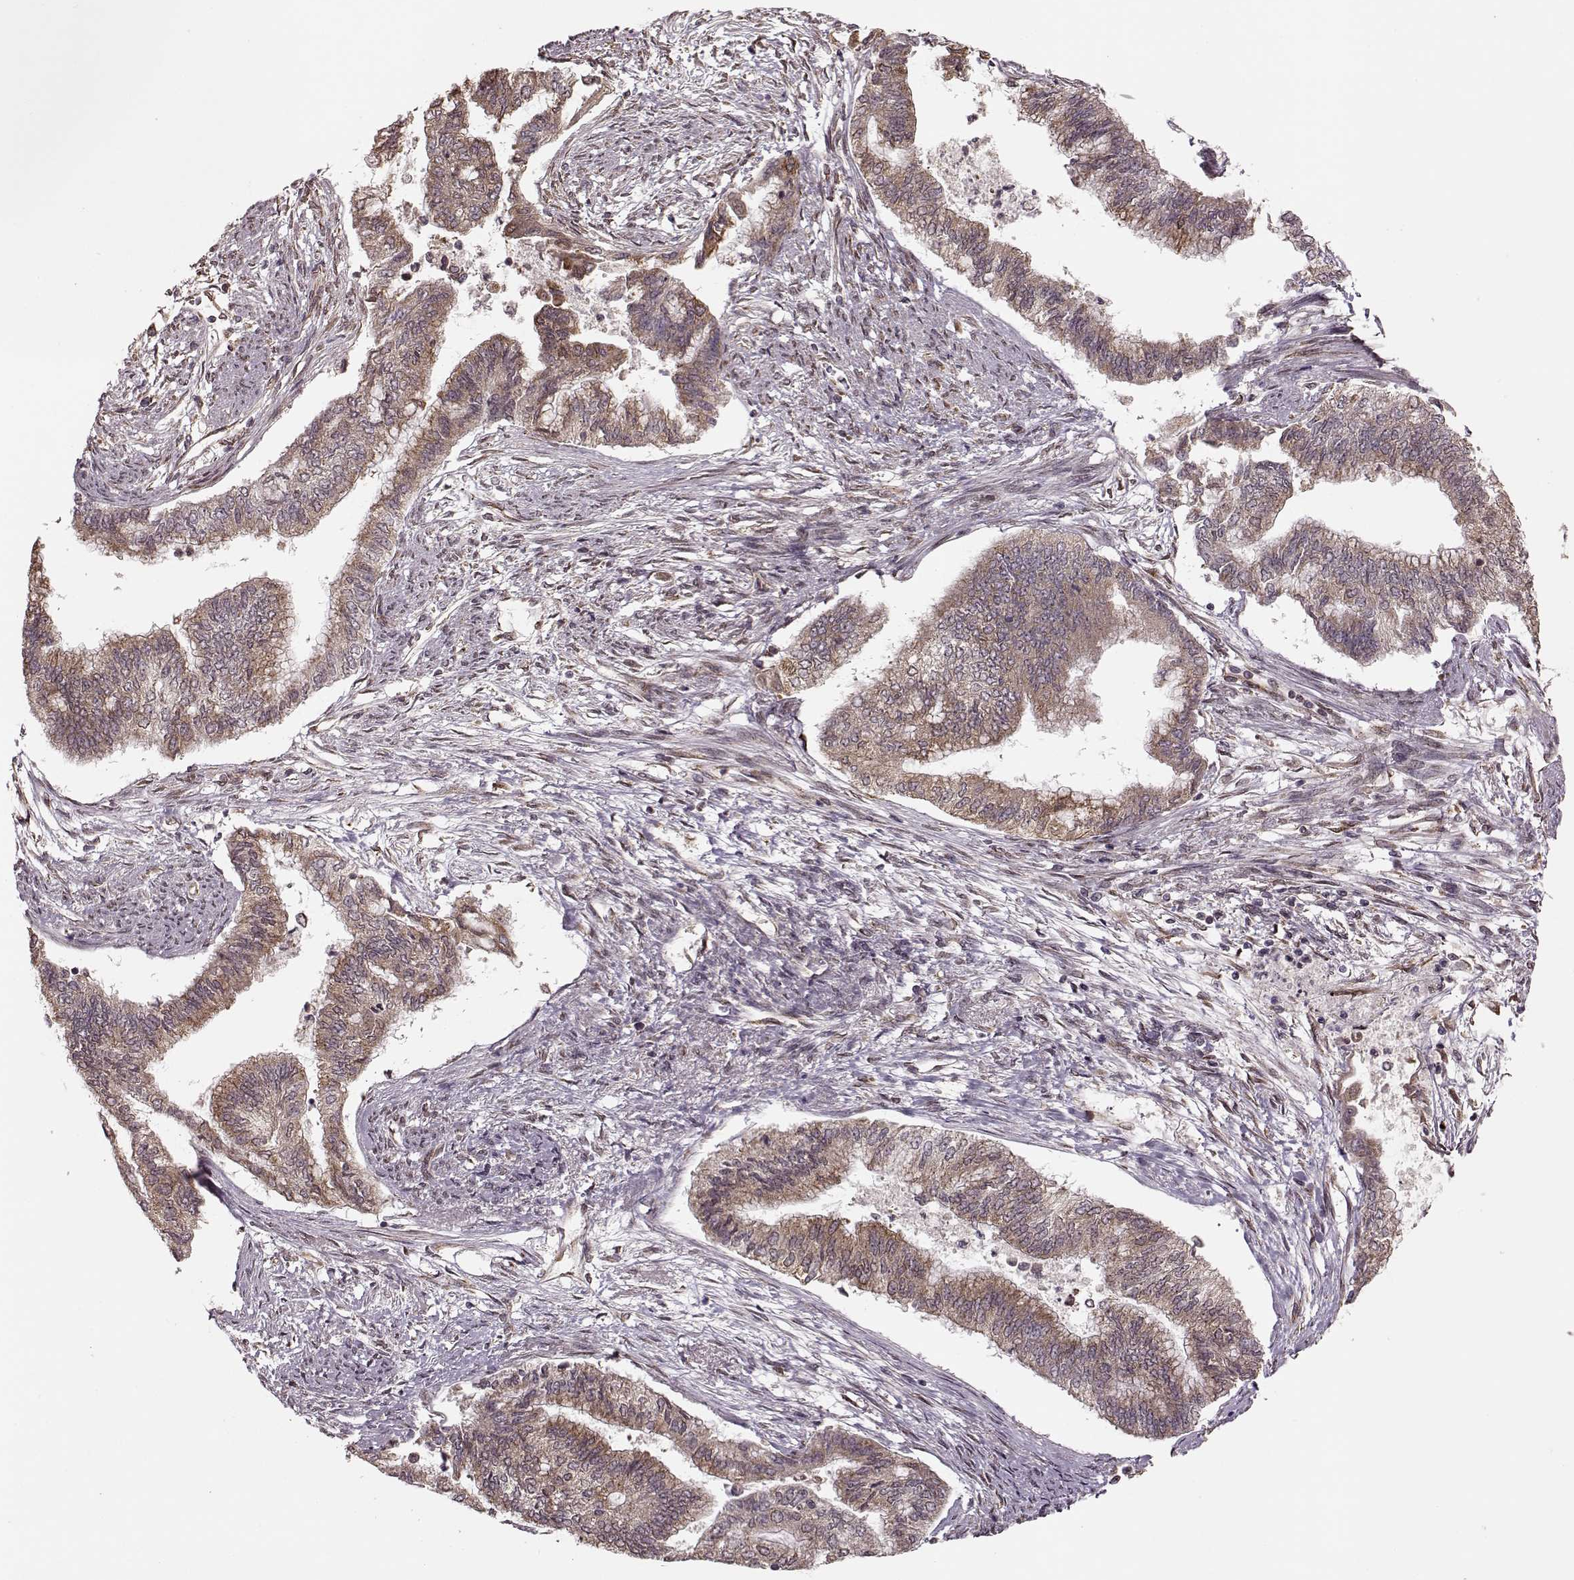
{"staining": {"intensity": "weak", "quantity": ">75%", "location": "cytoplasmic/membranous"}, "tissue": "endometrial cancer", "cell_type": "Tumor cells", "image_type": "cancer", "snomed": [{"axis": "morphology", "description": "Adenocarcinoma, NOS"}, {"axis": "topography", "description": "Endometrium"}], "caption": "This is a histology image of immunohistochemistry staining of endometrial cancer (adenocarcinoma), which shows weak staining in the cytoplasmic/membranous of tumor cells.", "gene": "YIPF5", "patient": {"sex": "female", "age": 65}}